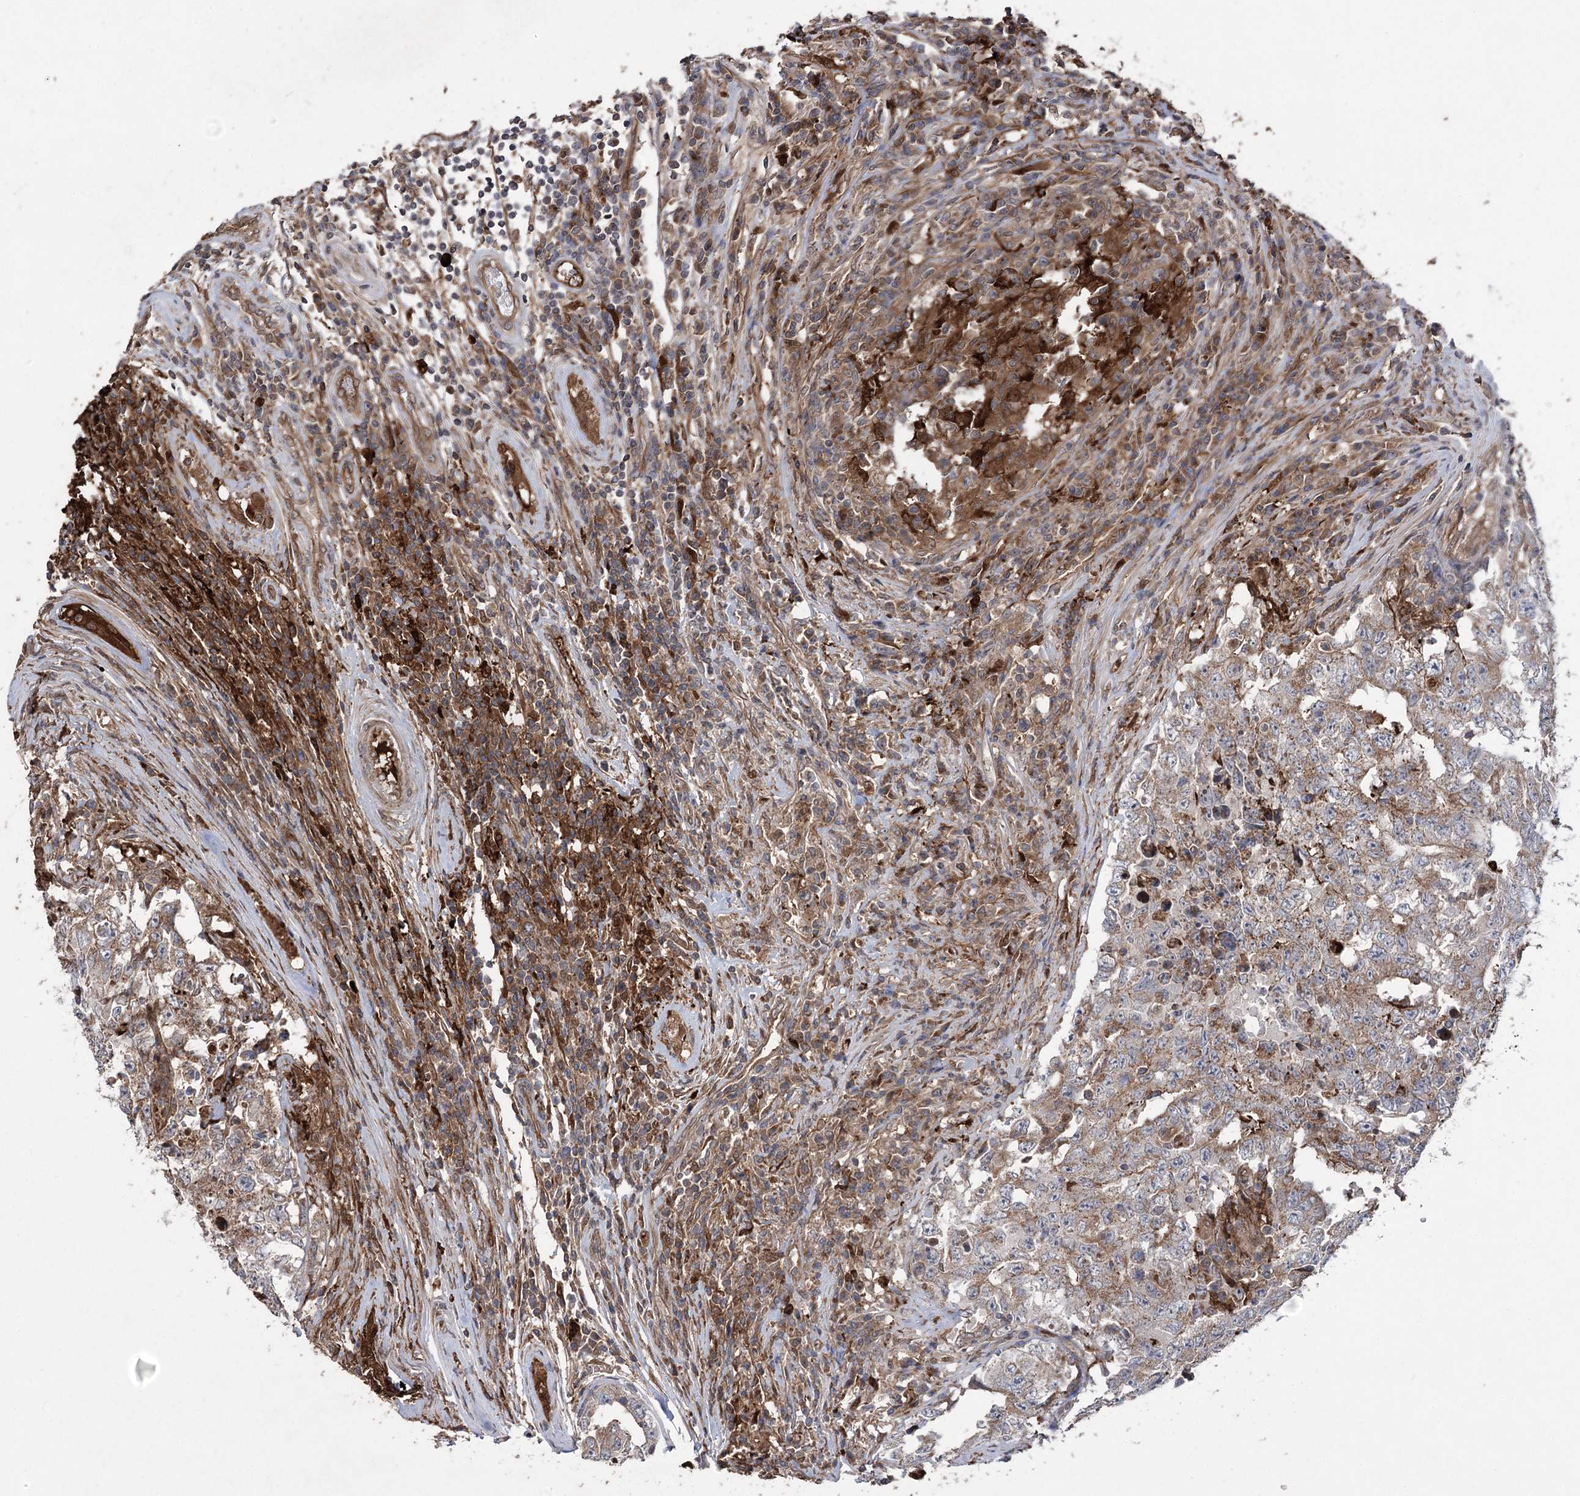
{"staining": {"intensity": "weak", "quantity": ">75%", "location": "cytoplasmic/membranous"}, "tissue": "testis cancer", "cell_type": "Tumor cells", "image_type": "cancer", "snomed": [{"axis": "morphology", "description": "Carcinoma, Embryonal, NOS"}, {"axis": "topography", "description": "Testis"}], "caption": "This micrograph exhibits testis embryonal carcinoma stained with immunohistochemistry to label a protein in brown. The cytoplasmic/membranous of tumor cells show weak positivity for the protein. Nuclei are counter-stained blue.", "gene": "OTUD1", "patient": {"sex": "male", "age": 26}}